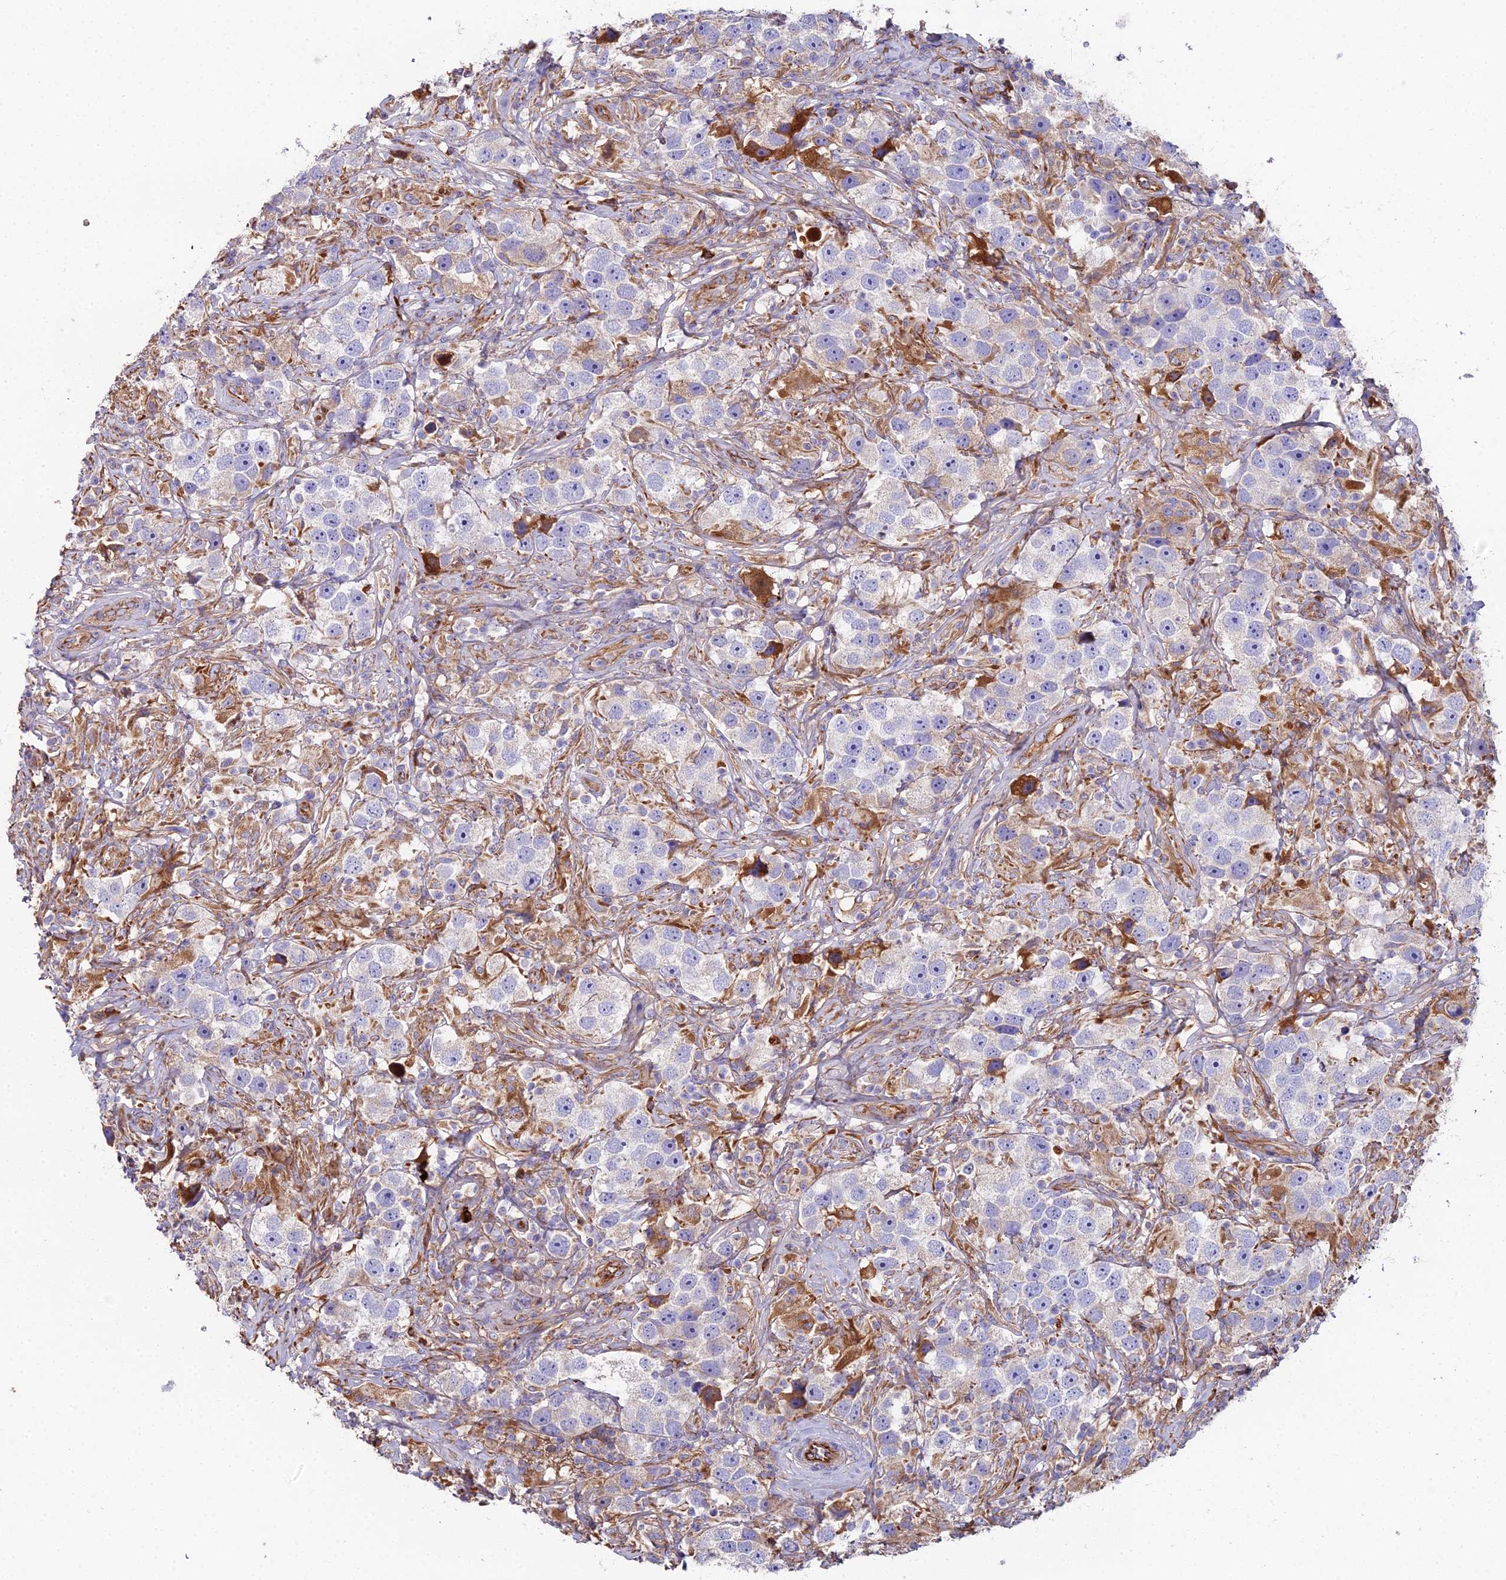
{"staining": {"intensity": "negative", "quantity": "none", "location": "none"}, "tissue": "testis cancer", "cell_type": "Tumor cells", "image_type": "cancer", "snomed": [{"axis": "morphology", "description": "Seminoma, NOS"}, {"axis": "topography", "description": "Testis"}], "caption": "Tumor cells show no significant protein positivity in seminoma (testis).", "gene": "BEX4", "patient": {"sex": "male", "age": 49}}